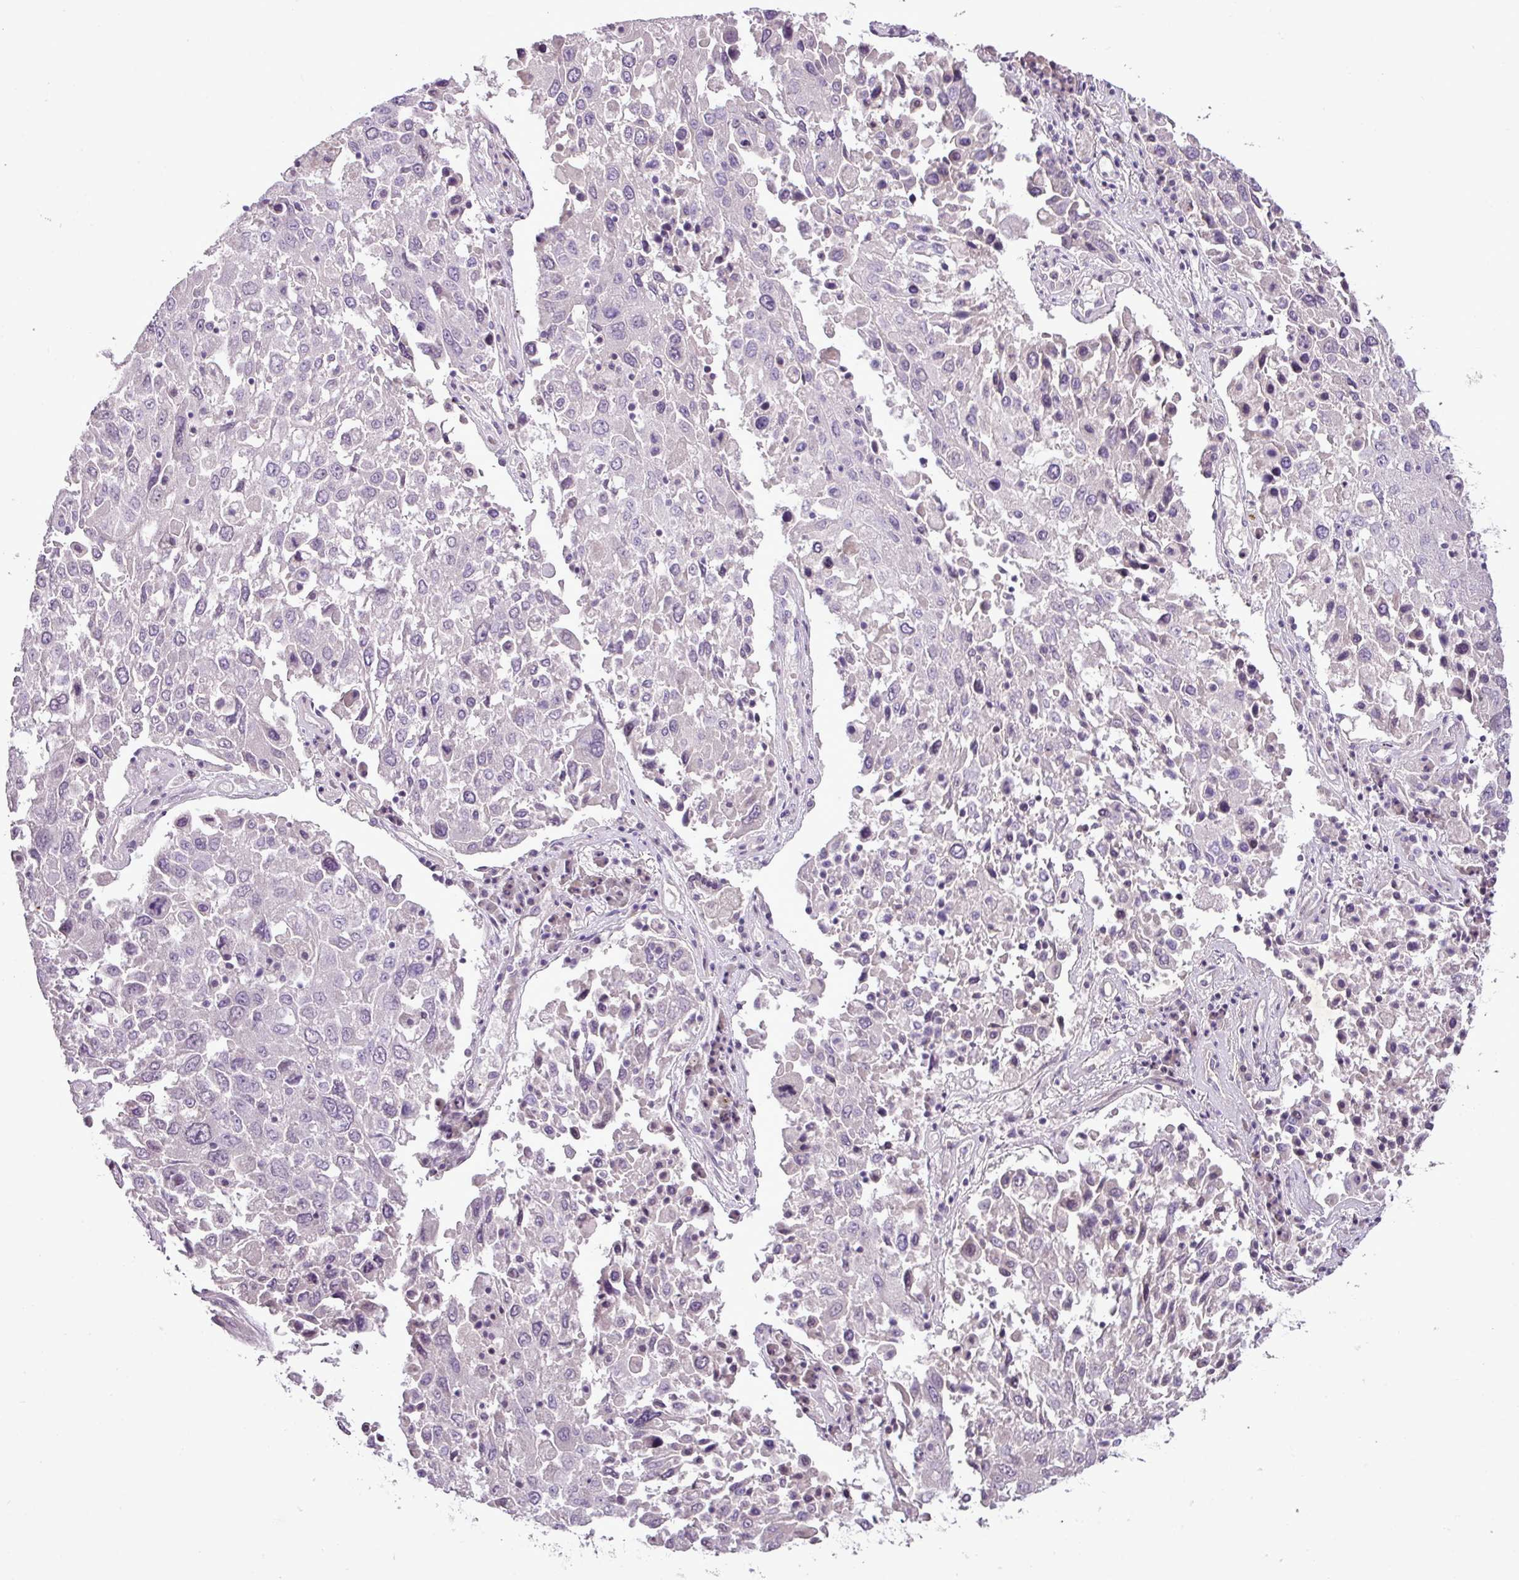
{"staining": {"intensity": "negative", "quantity": "none", "location": "none"}, "tissue": "lung cancer", "cell_type": "Tumor cells", "image_type": "cancer", "snomed": [{"axis": "morphology", "description": "Squamous cell carcinoma, NOS"}, {"axis": "topography", "description": "Lung"}], "caption": "Lung squamous cell carcinoma was stained to show a protein in brown. There is no significant expression in tumor cells.", "gene": "DNAJB13", "patient": {"sex": "male", "age": 65}}